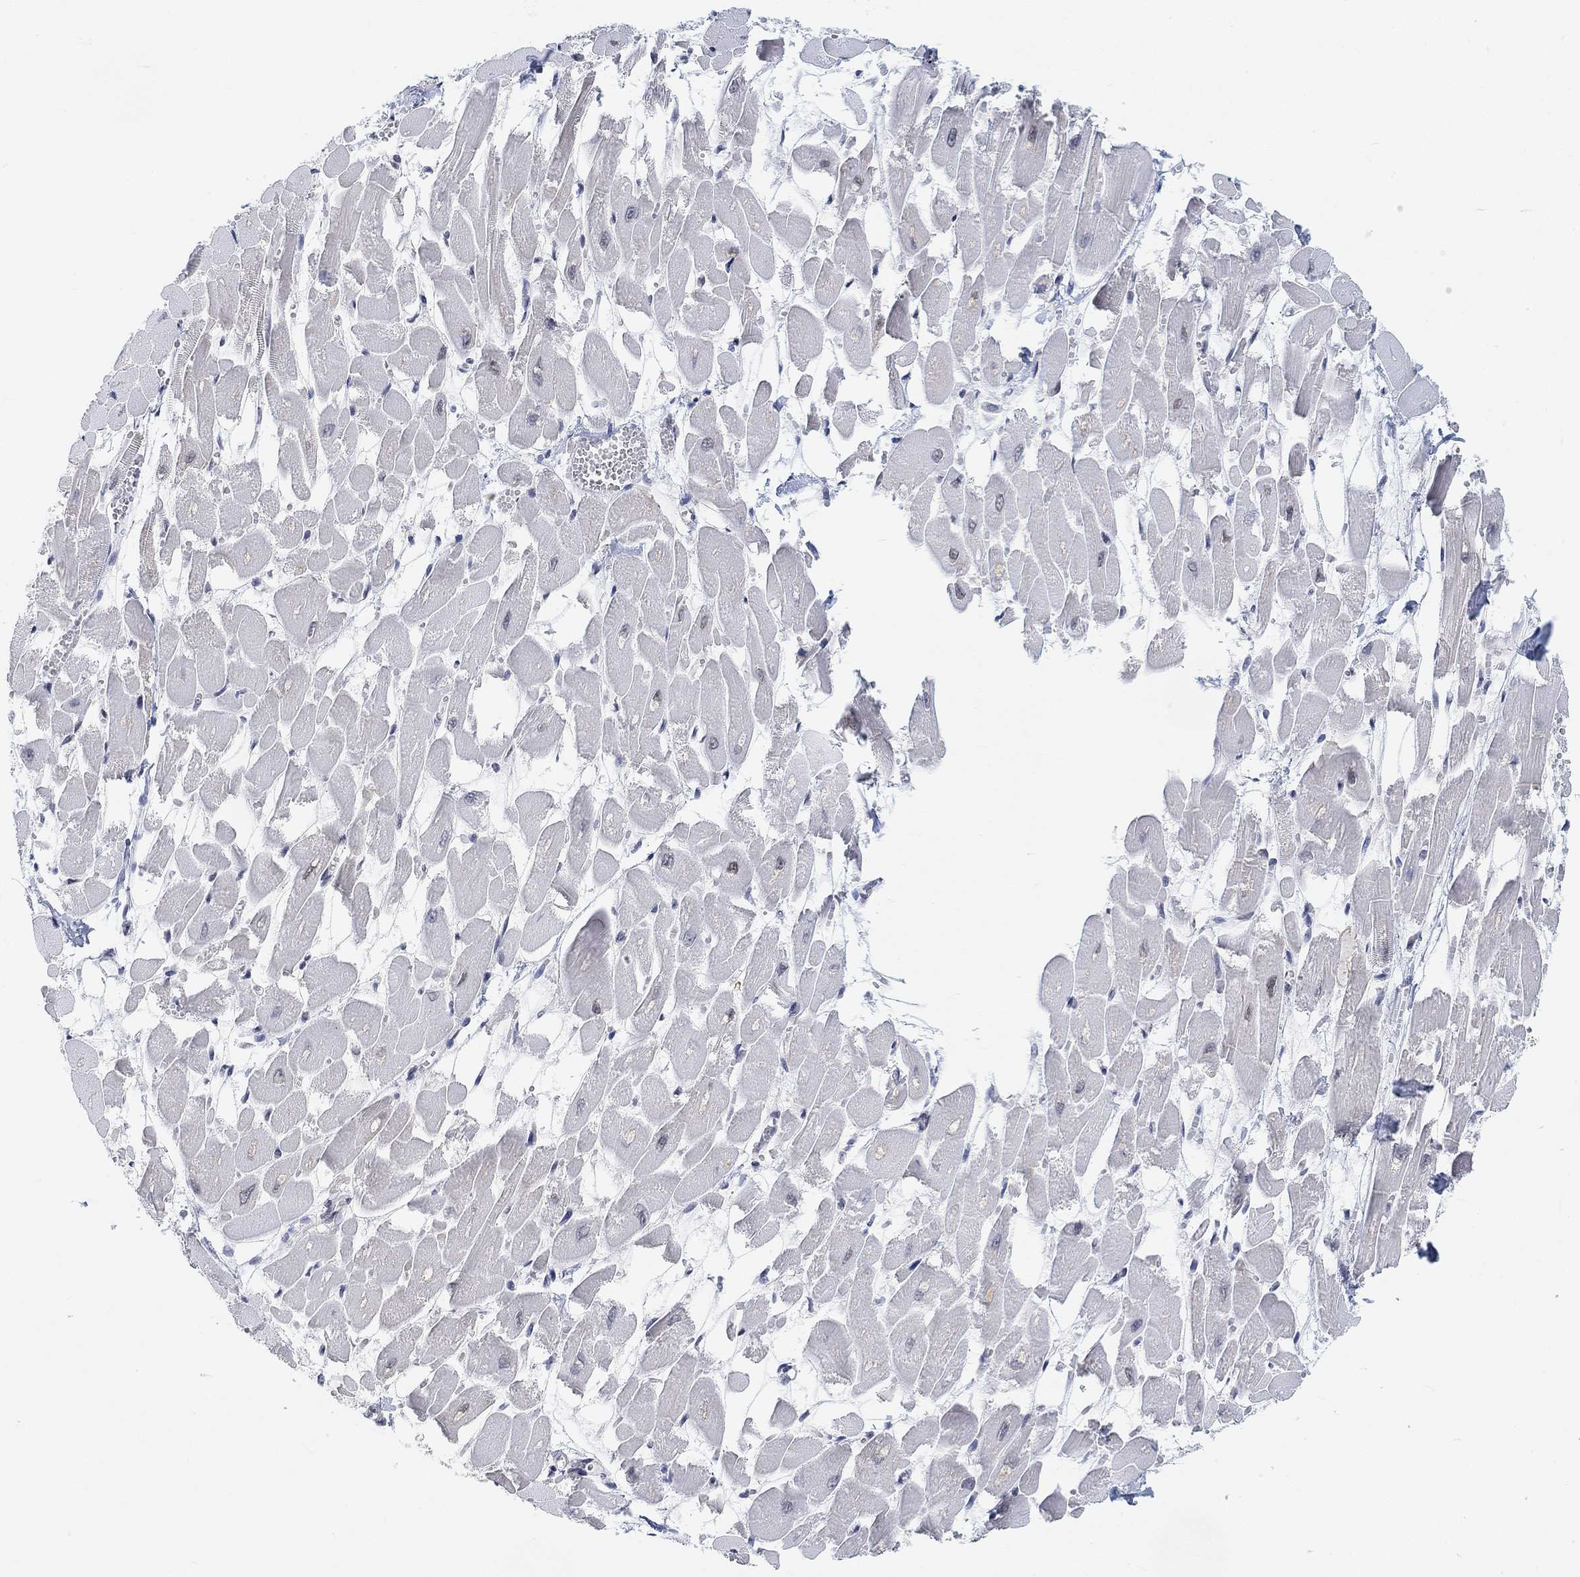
{"staining": {"intensity": "negative", "quantity": "none", "location": "none"}, "tissue": "heart muscle", "cell_type": "Cardiomyocytes", "image_type": "normal", "snomed": [{"axis": "morphology", "description": "Normal tissue, NOS"}, {"axis": "topography", "description": "Heart"}], "caption": "A high-resolution micrograph shows immunohistochemistry (IHC) staining of unremarkable heart muscle, which displays no significant staining in cardiomyocytes. (Brightfield microscopy of DAB immunohistochemistry (IHC) at high magnification).", "gene": "PURG", "patient": {"sex": "female", "age": 52}}